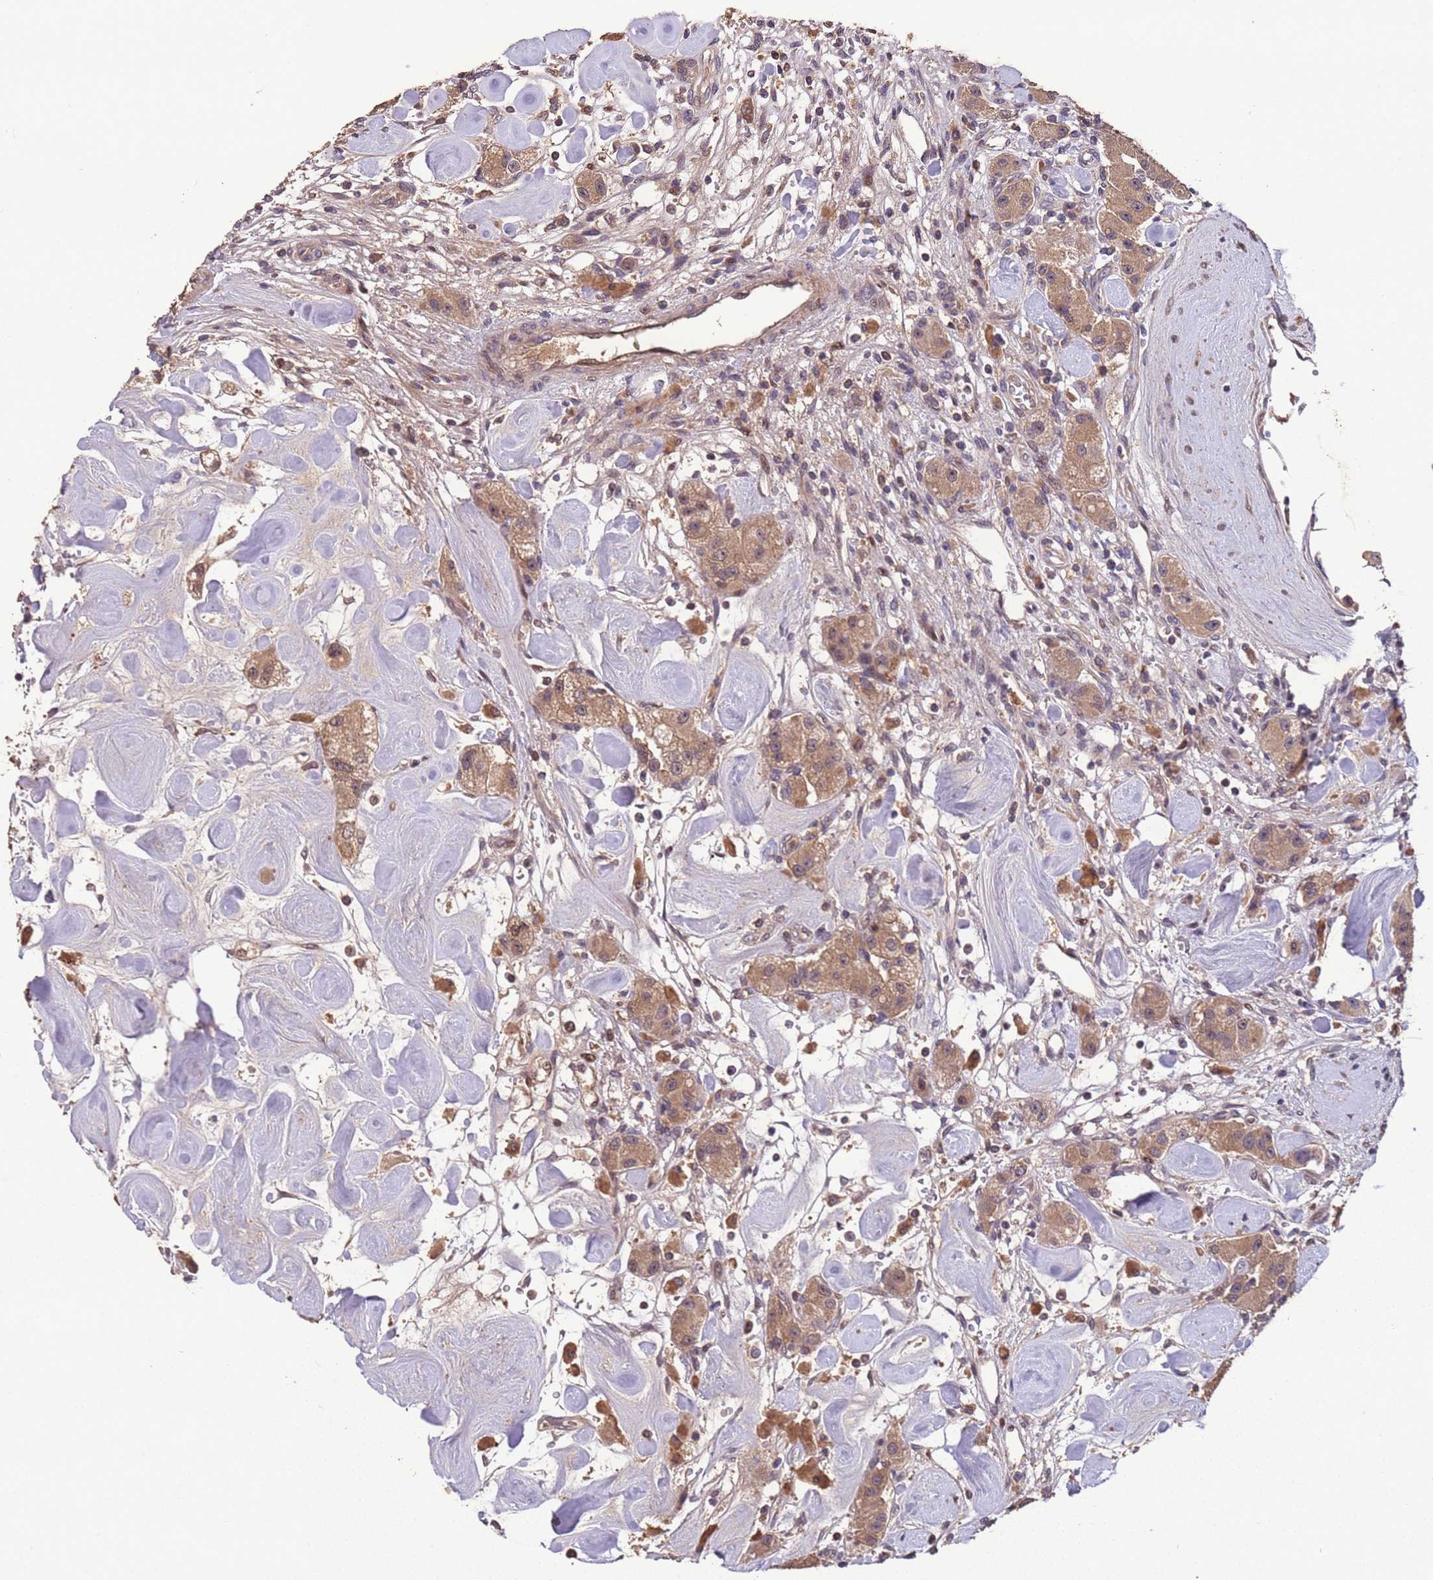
{"staining": {"intensity": "moderate", "quantity": ">75%", "location": "cytoplasmic/membranous"}, "tissue": "carcinoid", "cell_type": "Tumor cells", "image_type": "cancer", "snomed": [{"axis": "morphology", "description": "Carcinoid, malignant, NOS"}, {"axis": "topography", "description": "Pancreas"}], "caption": "Carcinoid stained for a protein shows moderate cytoplasmic/membranous positivity in tumor cells.", "gene": "CCDC184", "patient": {"sex": "male", "age": 41}}